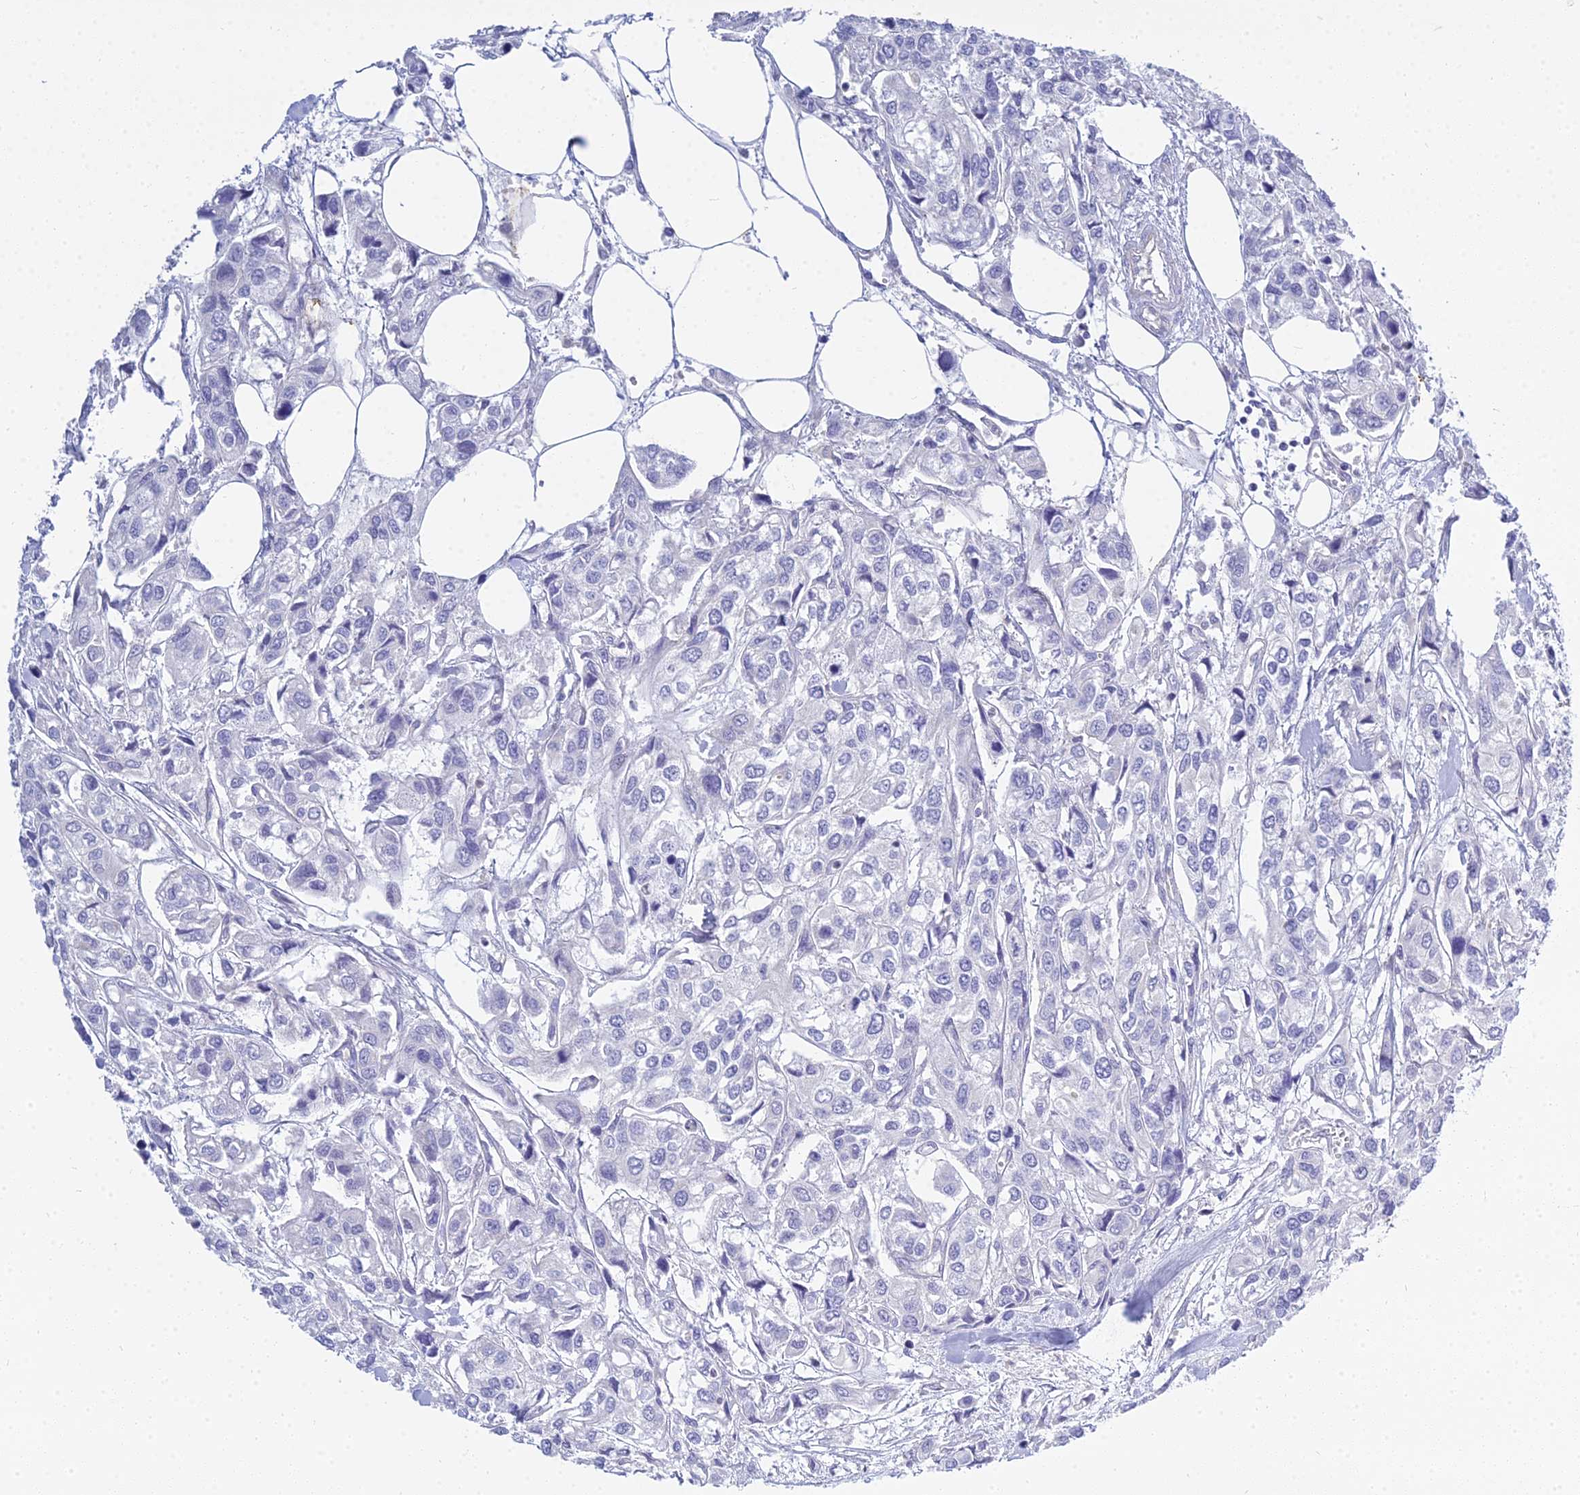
{"staining": {"intensity": "negative", "quantity": "none", "location": "none"}, "tissue": "urothelial cancer", "cell_type": "Tumor cells", "image_type": "cancer", "snomed": [{"axis": "morphology", "description": "Urothelial carcinoma, High grade"}, {"axis": "topography", "description": "Urinary bladder"}], "caption": "Immunohistochemical staining of human high-grade urothelial carcinoma displays no significant positivity in tumor cells.", "gene": "SMIM24", "patient": {"sex": "male", "age": 67}}